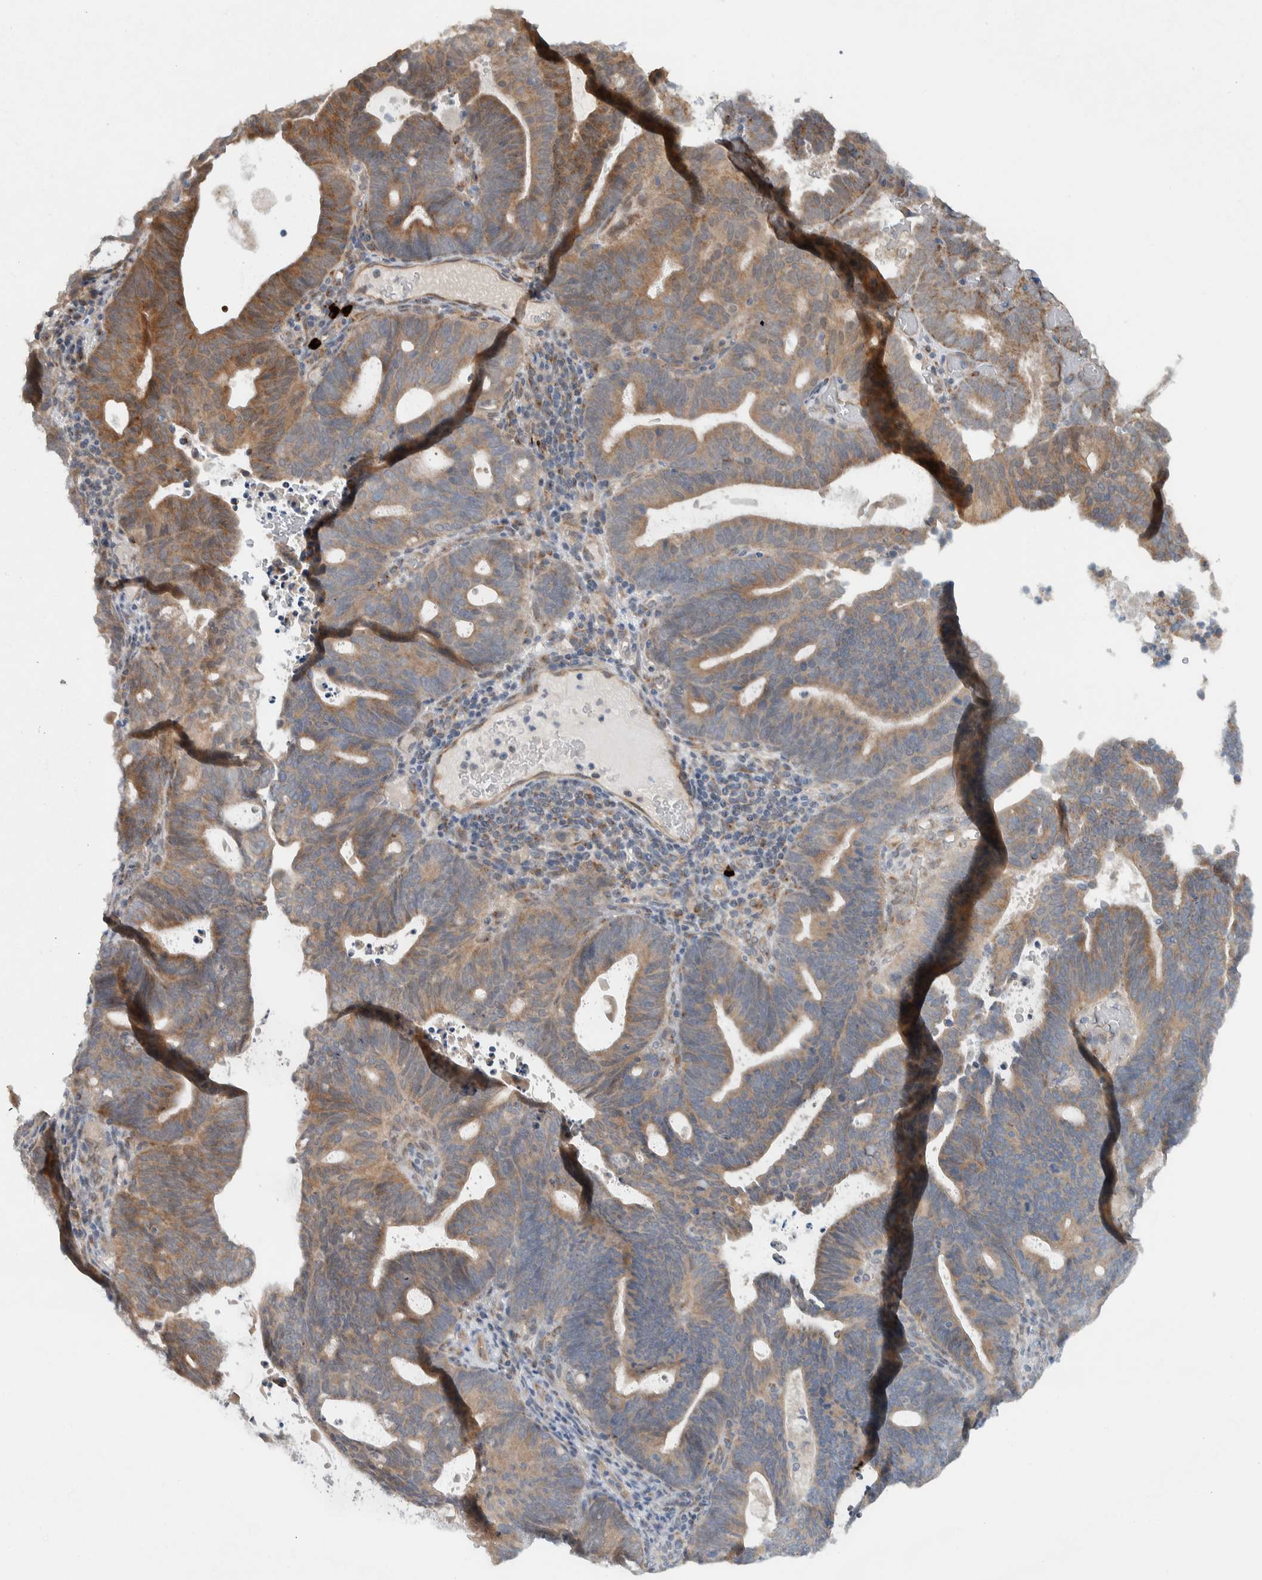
{"staining": {"intensity": "moderate", "quantity": ">75%", "location": "cytoplasmic/membranous"}, "tissue": "endometrial cancer", "cell_type": "Tumor cells", "image_type": "cancer", "snomed": [{"axis": "morphology", "description": "Adenocarcinoma, NOS"}, {"axis": "topography", "description": "Uterus"}], "caption": "IHC of human endometrial cancer displays medium levels of moderate cytoplasmic/membranous staining in approximately >75% of tumor cells.", "gene": "RERE", "patient": {"sex": "female", "age": 83}}